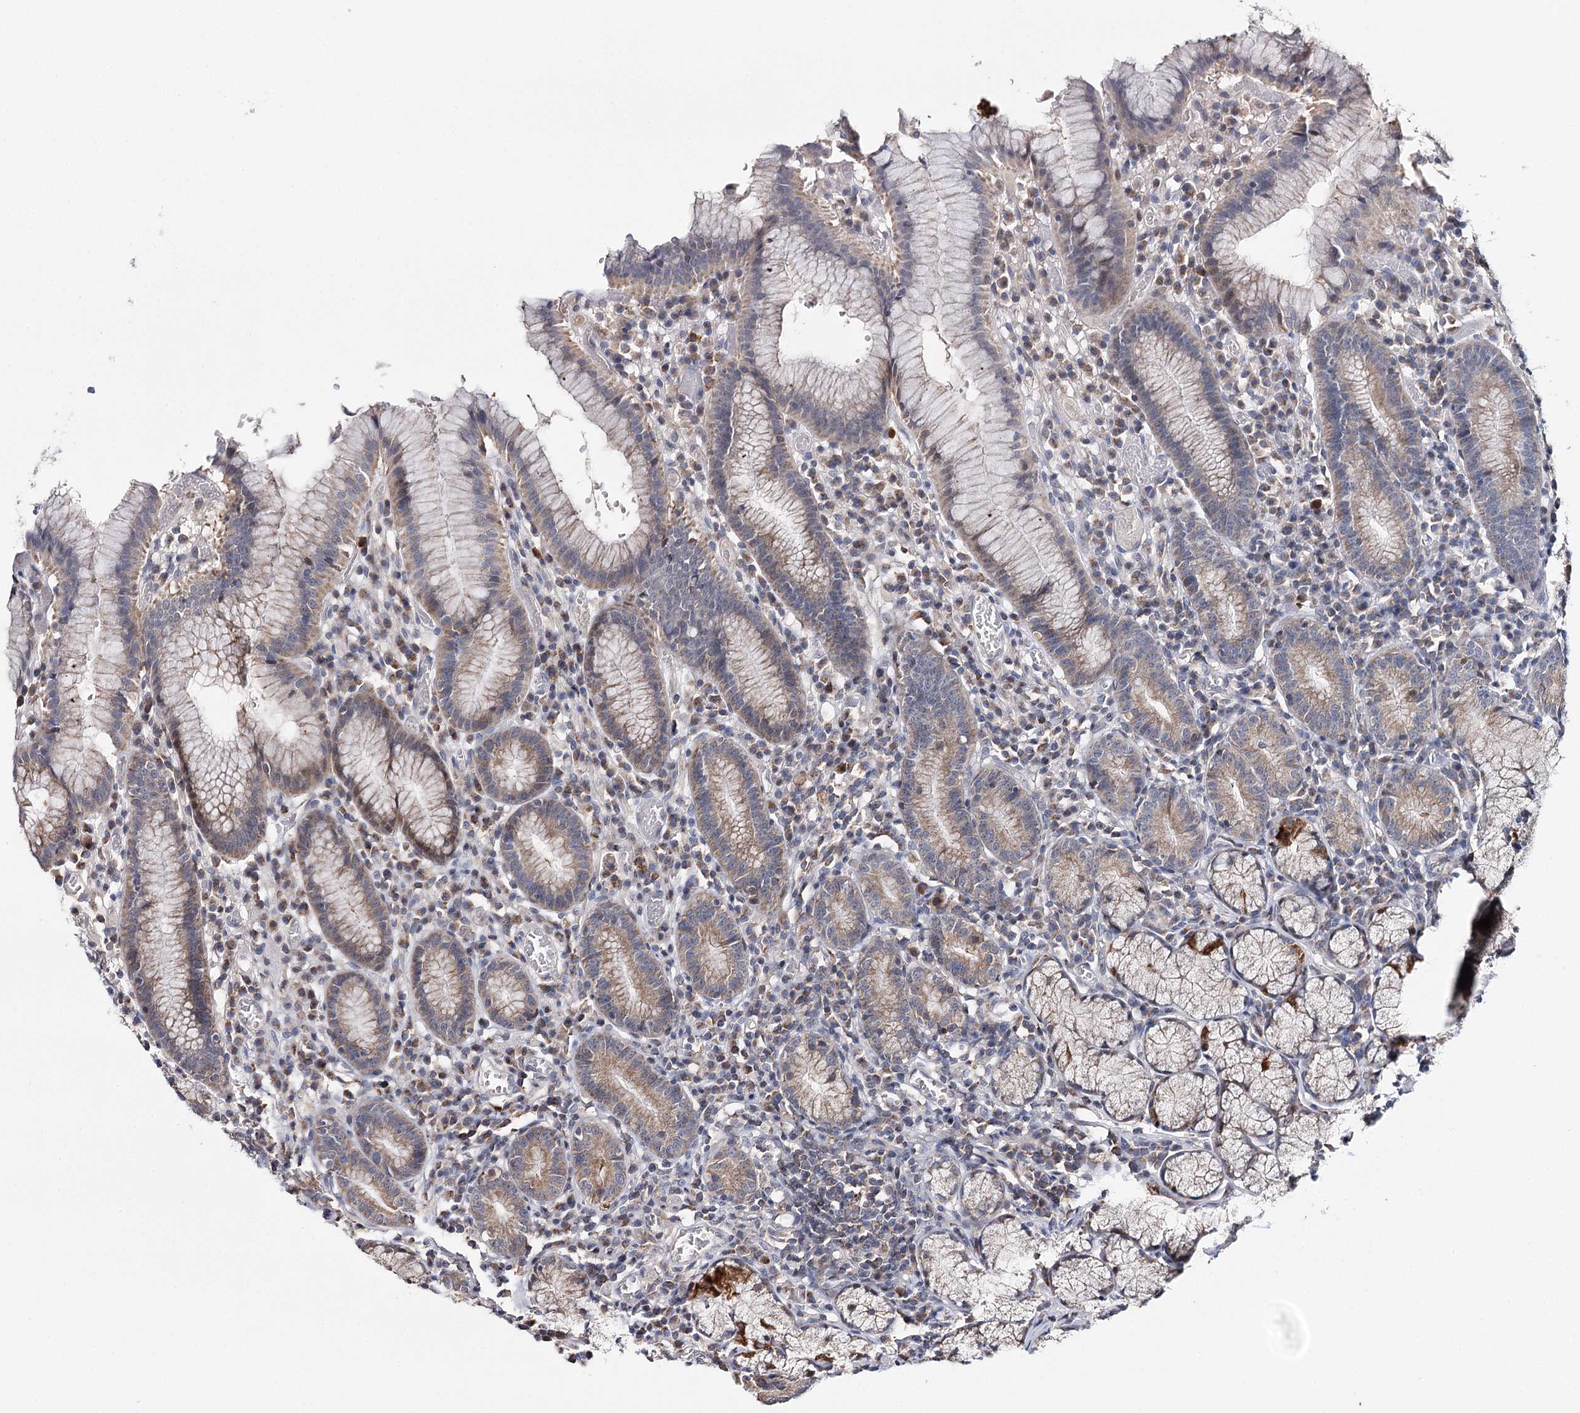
{"staining": {"intensity": "moderate", "quantity": "25%-75%", "location": "cytoplasmic/membranous"}, "tissue": "stomach", "cell_type": "Glandular cells", "image_type": "normal", "snomed": [{"axis": "morphology", "description": "Normal tissue, NOS"}, {"axis": "topography", "description": "Stomach"}], "caption": "Approximately 25%-75% of glandular cells in unremarkable human stomach reveal moderate cytoplasmic/membranous protein staining as visualized by brown immunohistochemical staining.", "gene": "CFAP46", "patient": {"sex": "male", "age": 55}}